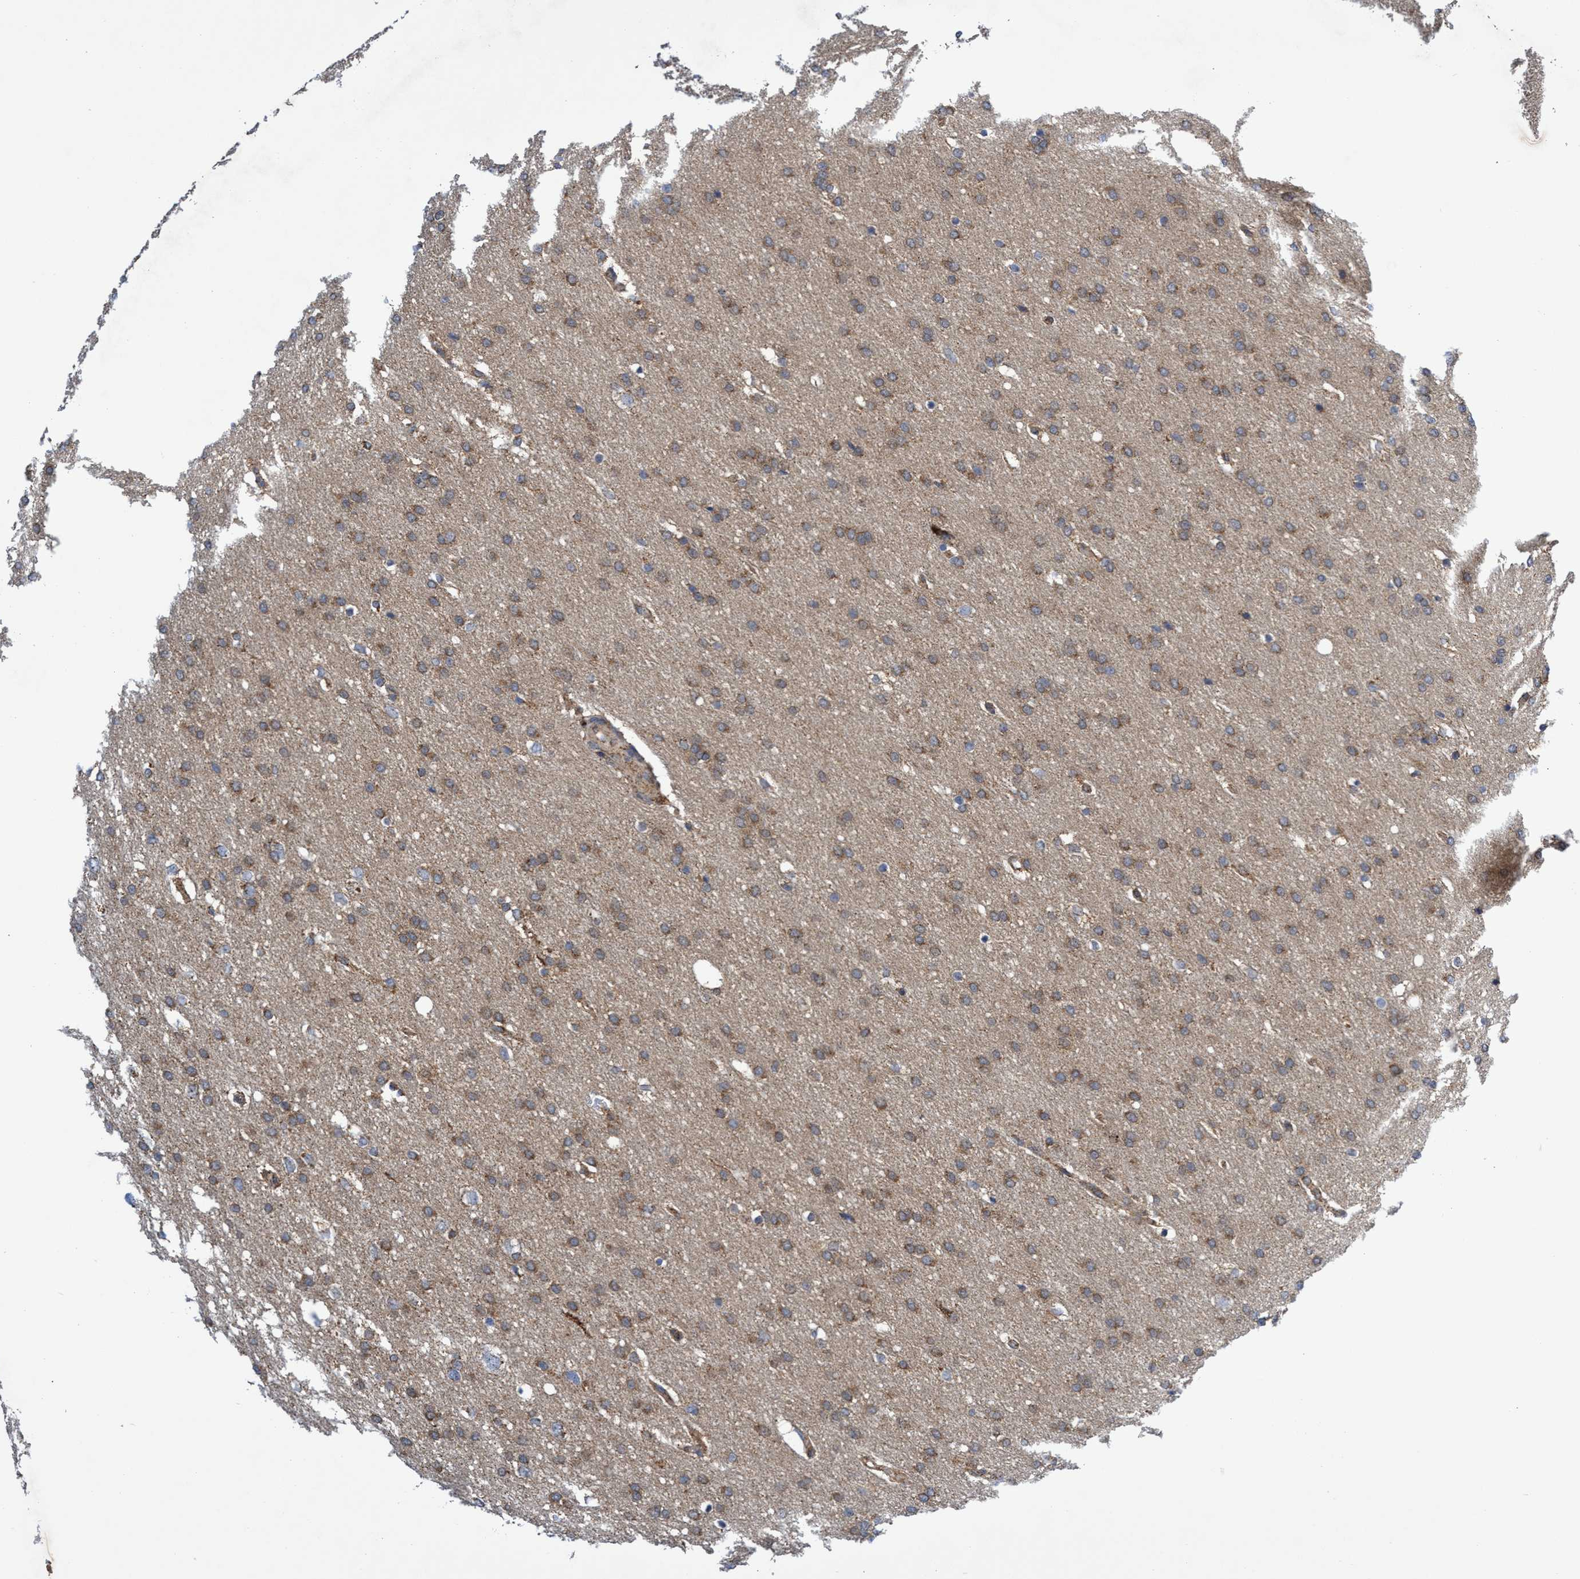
{"staining": {"intensity": "moderate", "quantity": ">75%", "location": "cytoplasmic/membranous"}, "tissue": "glioma", "cell_type": "Tumor cells", "image_type": "cancer", "snomed": [{"axis": "morphology", "description": "Glioma, malignant, Low grade"}, {"axis": "topography", "description": "Brain"}], "caption": "IHC image of low-grade glioma (malignant) stained for a protein (brown), which reveals medium levels of moderate cytoplasmic/membranous expression in about >75% of tumor cells.", "gene": "CRYZ", "patient": {"sex": "female", "age": 37}}